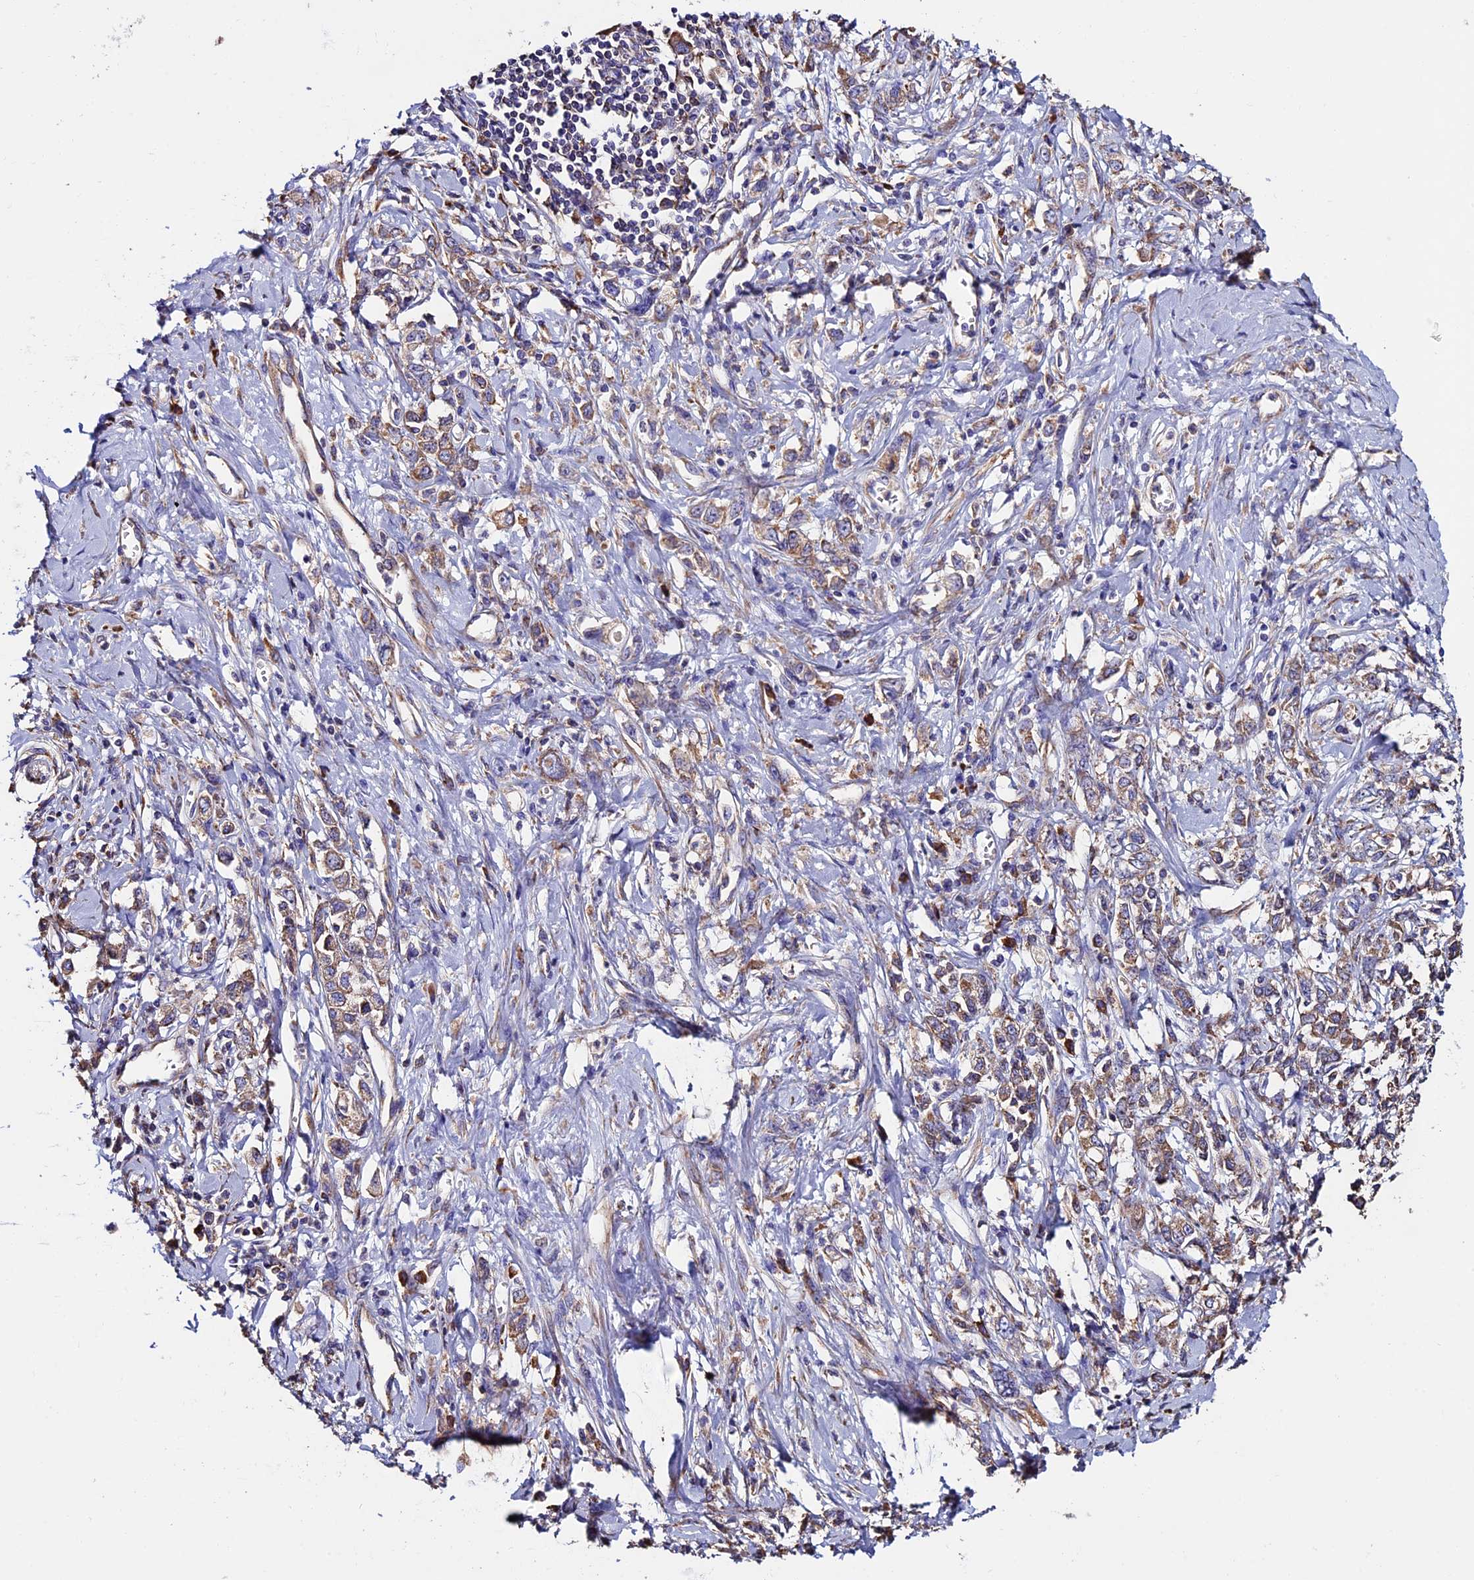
{"staining": {"intensity": "weak", "quantity": "25%-75%", "location": "cytoplasmic/membranous"}, "tissue": "stomach cancer", "cell_type": "Tumor cells", "image_type": "cancer", "snomed": [{"axis": "morphology", "description": "Adenocarcinoma, NOS"}, {"axis": "topography", "description": "Stomach"}], "caption": "Immunohistochemical staining of adenocarcinoma (stomach) demonstrates low levels of weak cytoplasmic/membranous staining in approximately 25%-75% of tumor cells.", "gene": "BTBD3", "patient": {"sex": "female", "age": 76}}